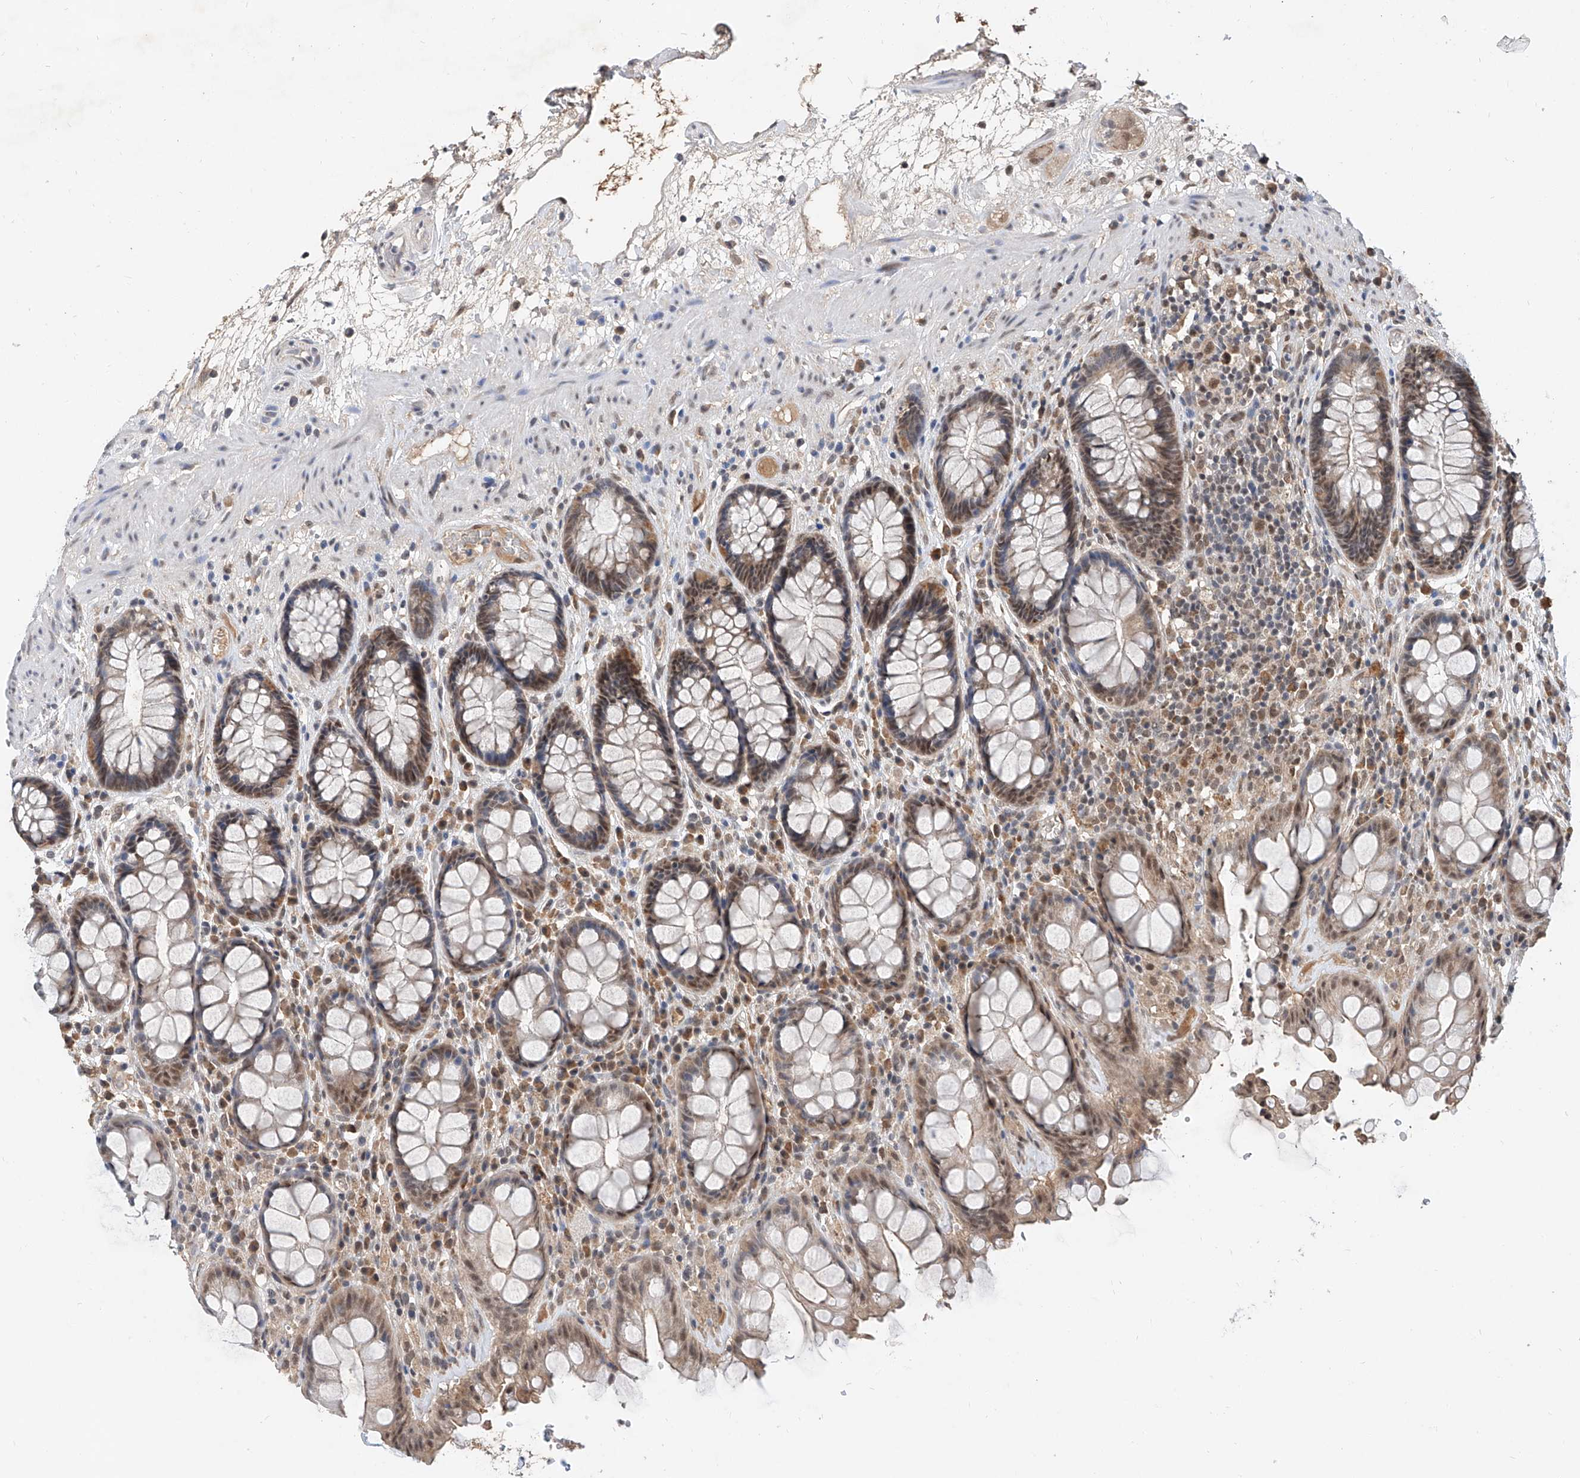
{"staining": {"intensity": "weak", "quantity": "25%-75%", "location": "cytoplasmic/membranous,nuclear"}, "tissue": "rectum", "cell_type": "Glandular cells", "image_type": "normal", "snomed": [{"axis": "morphology", "description": "Normal tissue, NOS"}, {"axis": "topography", "description": "Rectum"}], "caption": "This image reveals immunohistochemistry (IHC) staining of normal rectum, with low weak cytoplasmic/membranous,nuclear staining in approximately 25%-75% of glandular cells.", "gene": "CARMIL3", "patient": {"sex": "male", "age": 64}}